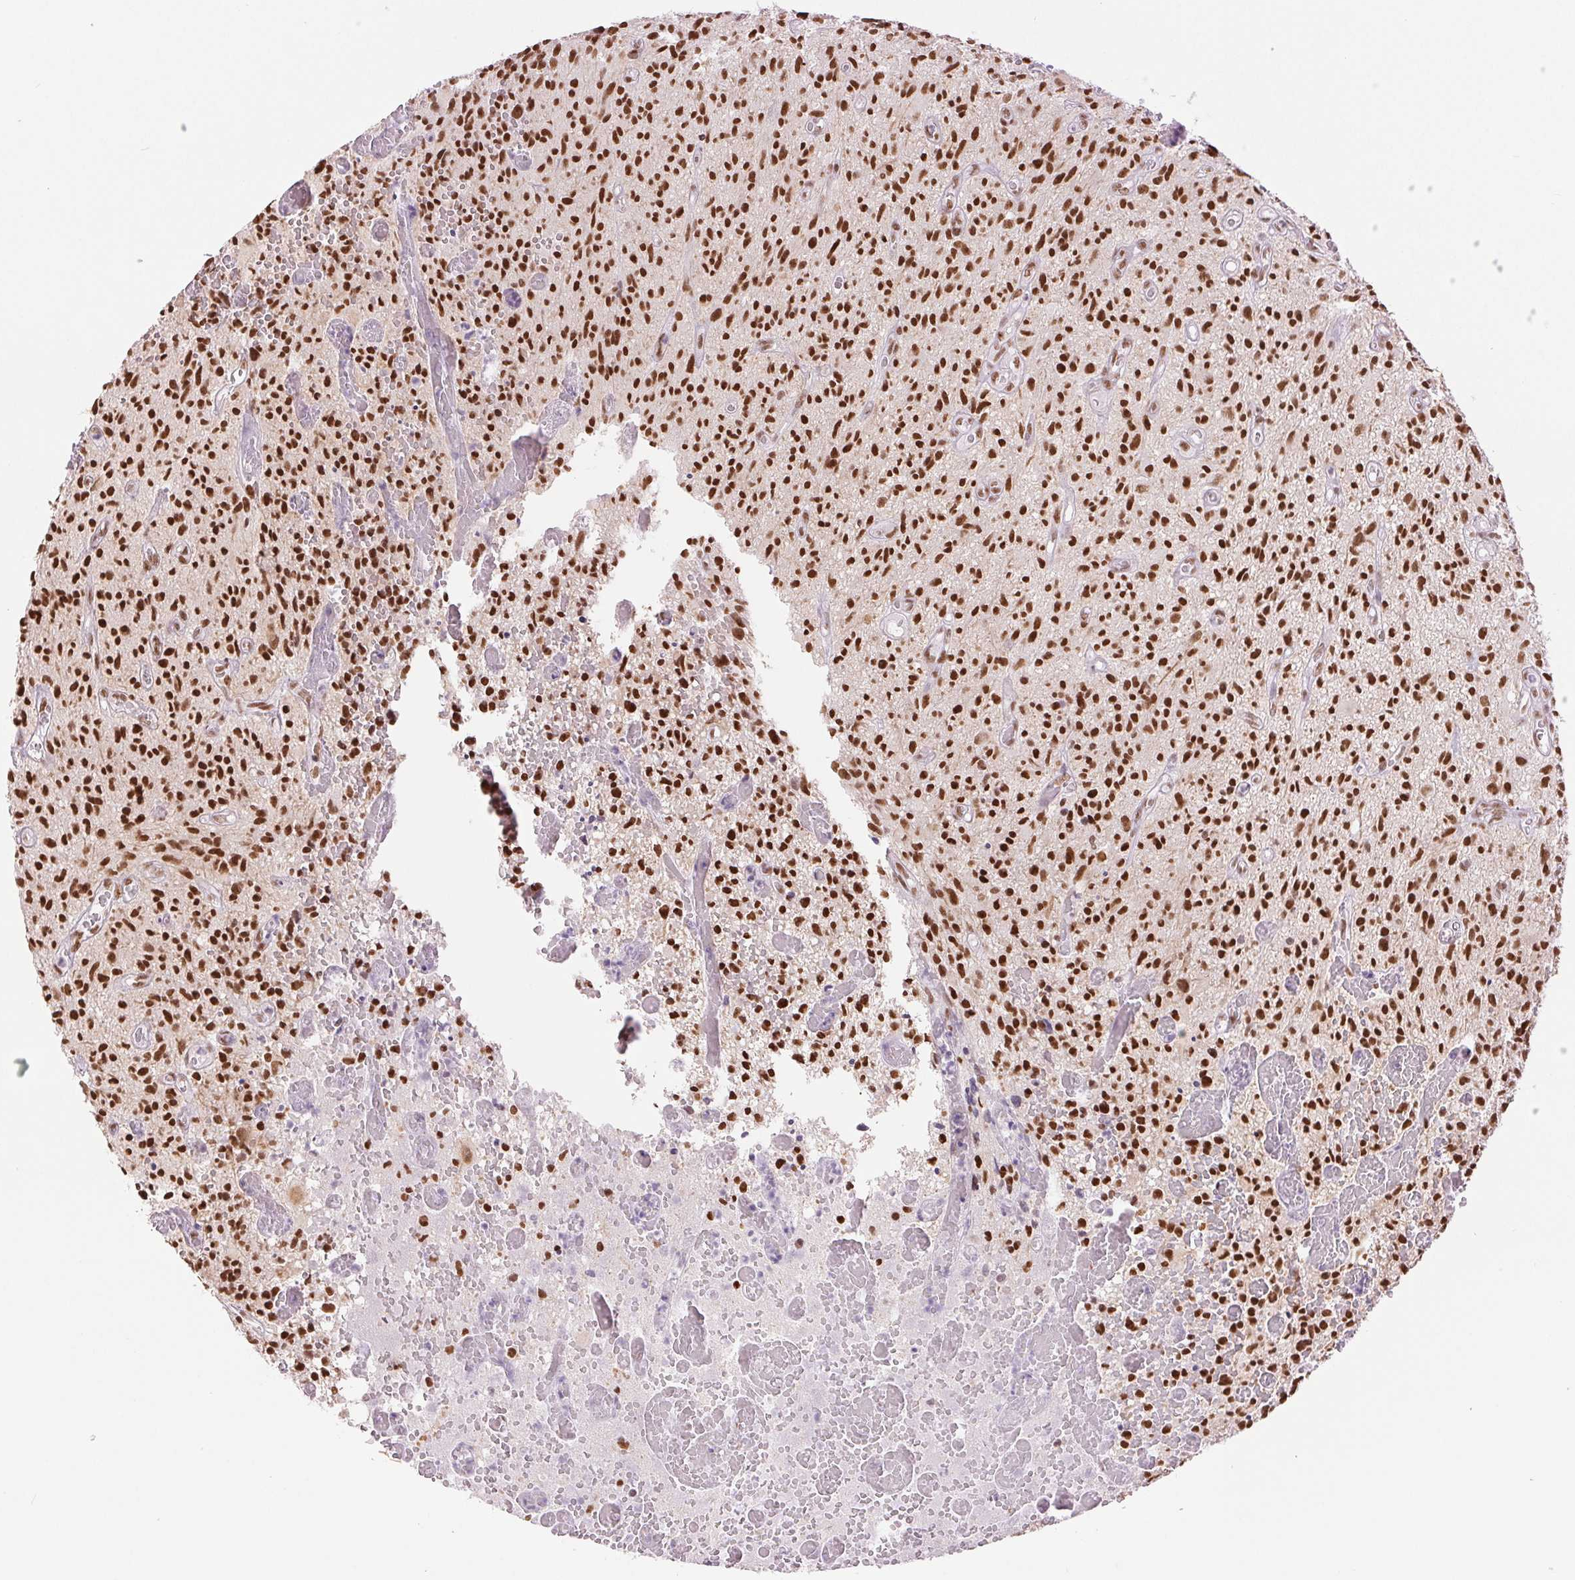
{"staining": {"intensity": "strong", "quantity": ">75%", "location": "nuclear"}, "tissue": "glioma", "cell_type": "Tumor cells", "image_type": "cancer", "snomed": [{"axis": "morphology", "description": "Glioma, malignant, High grade"}, {"axis": "topography", "description": "Brain"}], "caption": "The photomicrograph shows staining of malignant high-grade glioma, revealing strong nuclear protein expression (brown color) within tumor cells.", "gene": "ZFR2", "patient": {"sex": "male", "age": 75}}